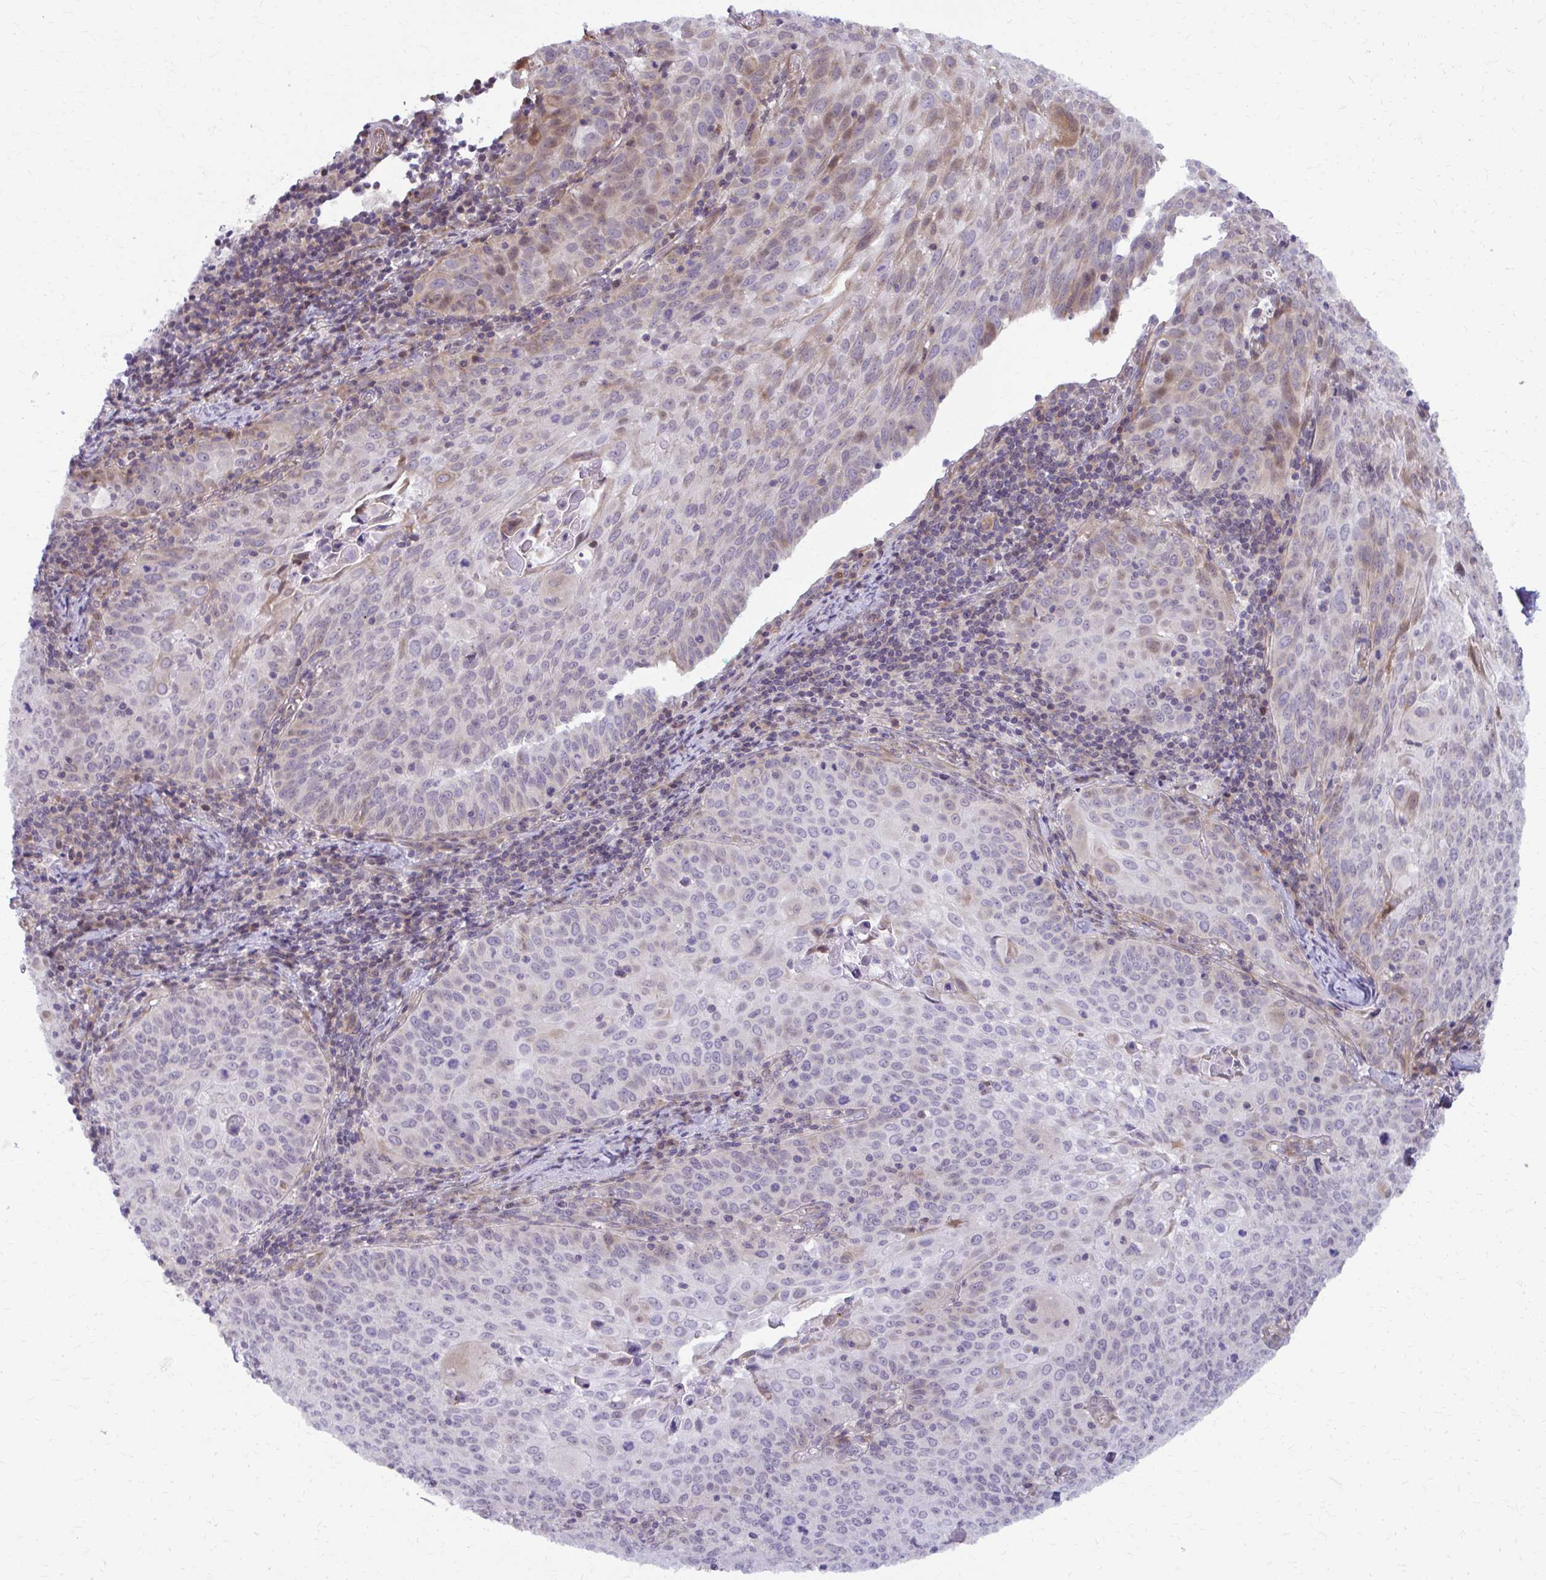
{"staining": {"intensity": "moderate", "quantity": "<25%", "location": "cytoplasmic/membranous,nuclear"}, "tissue": "cervical cancer", "cell_type": "Tumor cells", "image_type": "cancer", "snomed": [{"axis": "morphology", "description": "Squamous cell carcinoma, NOS"}, {"axis": "topography", "description": "Cervix"}], "caption": "Immunohistochemical staining of human cervical squamous cell carcinoma demonstrates low levels of moderate cytoplasmic/membranous and nuclear staining in approximately <25% of tumor cells. (DAB IHC with brightfield microscopy, high magnification).", "gene": "MAF1", "patient": {"sex": "female", "age": 65}}